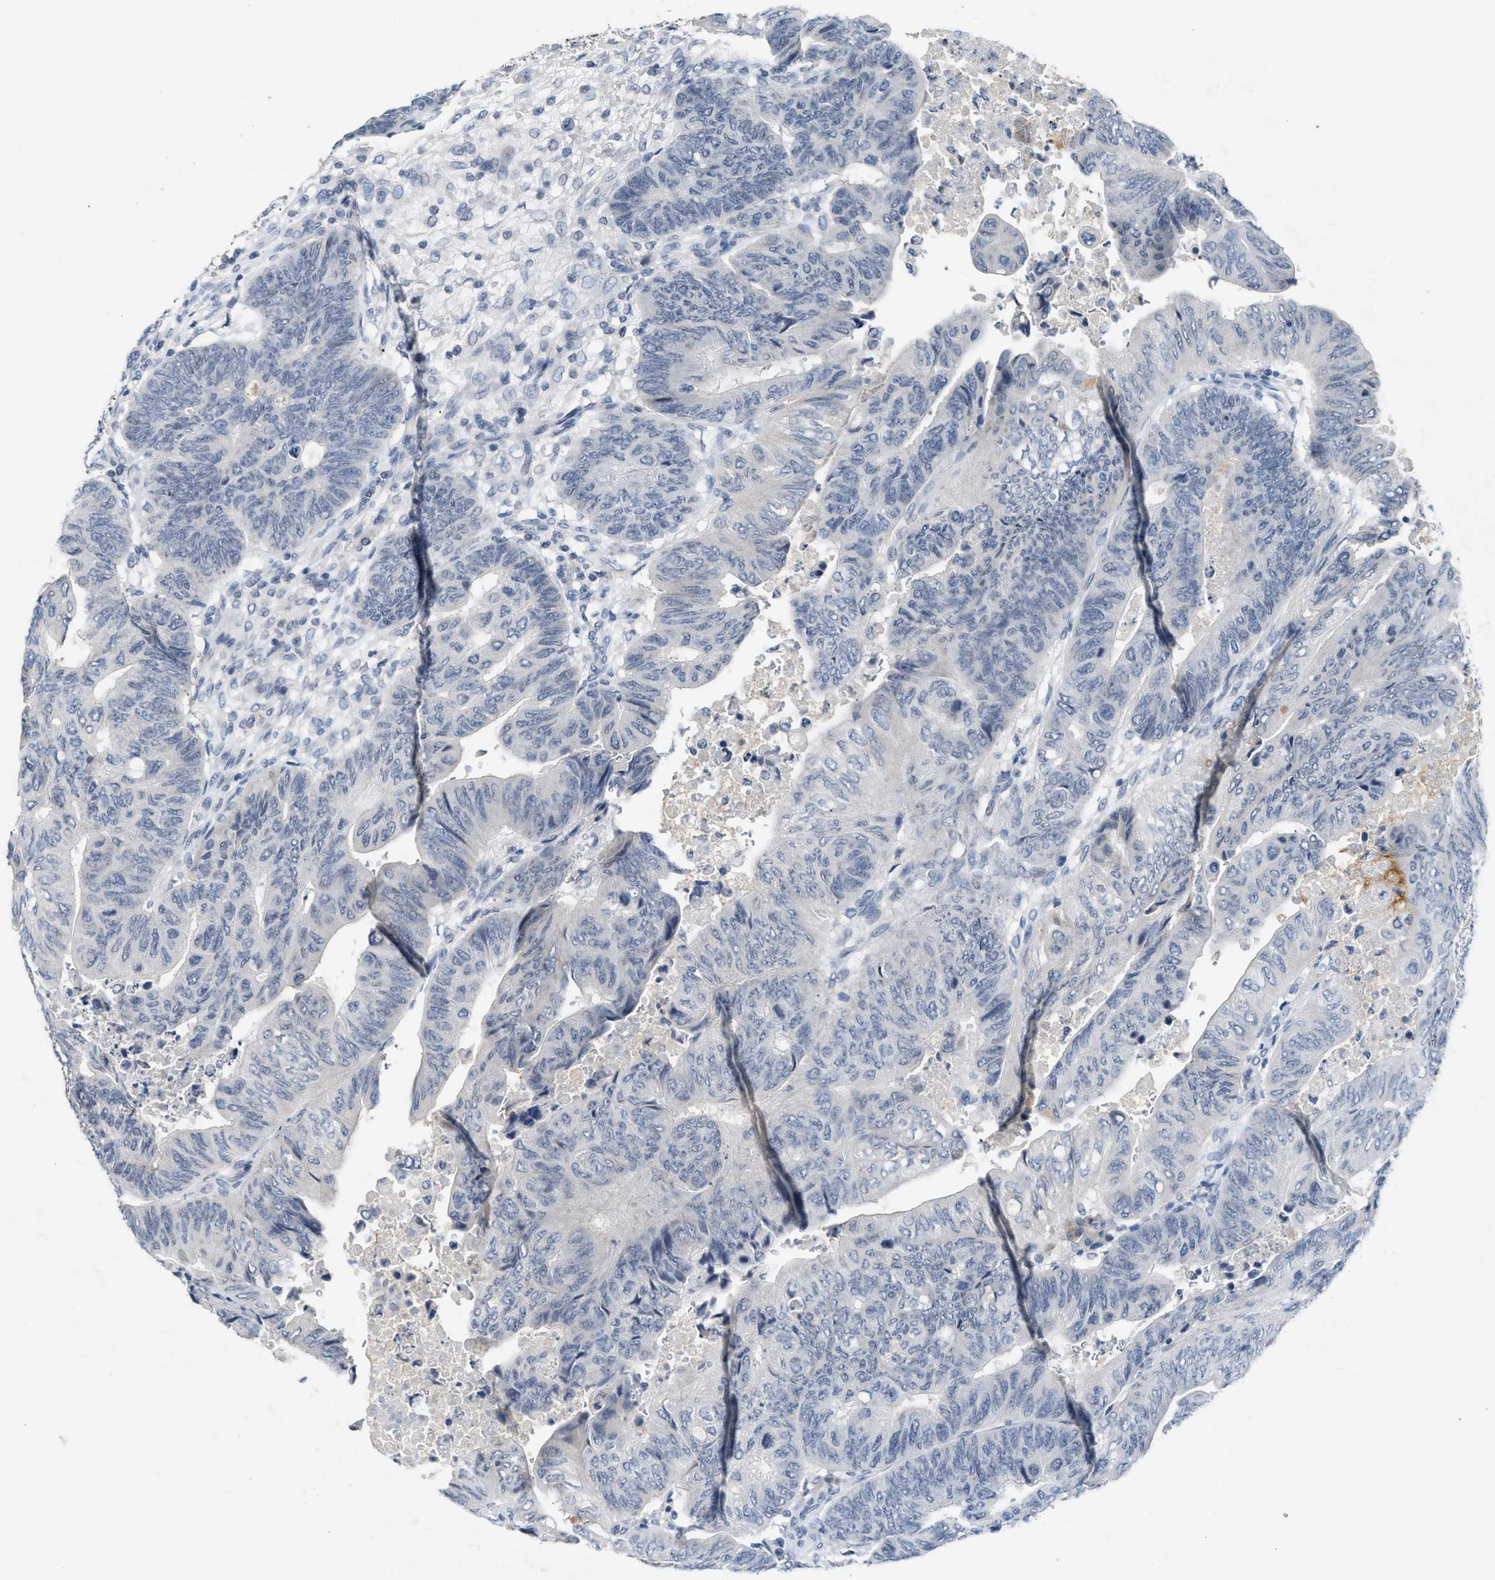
{"staining": {"intensity": "negative", "quantity": "none", "location": "none"}, "tissue": "colorectal cancer", "cell_type": "Tumor cells", "image_type": "cancer", "snomed": [{"axis": "morphology", "description": "Normal tissue, NOS"}, {"axis": "morphology", "description": "Adenocarcinoma, NOS"}, {"axis": "topography", "description": "Rectum"}, {"axis": "topography", "description": "Peripheral nerve tissue"}], "caption": "Micrograph shows no significant protein staining in tumor cells of colorectal cancer.", "gene": "SLC5A5", "patient": {"sex": "male", "age": 92}}